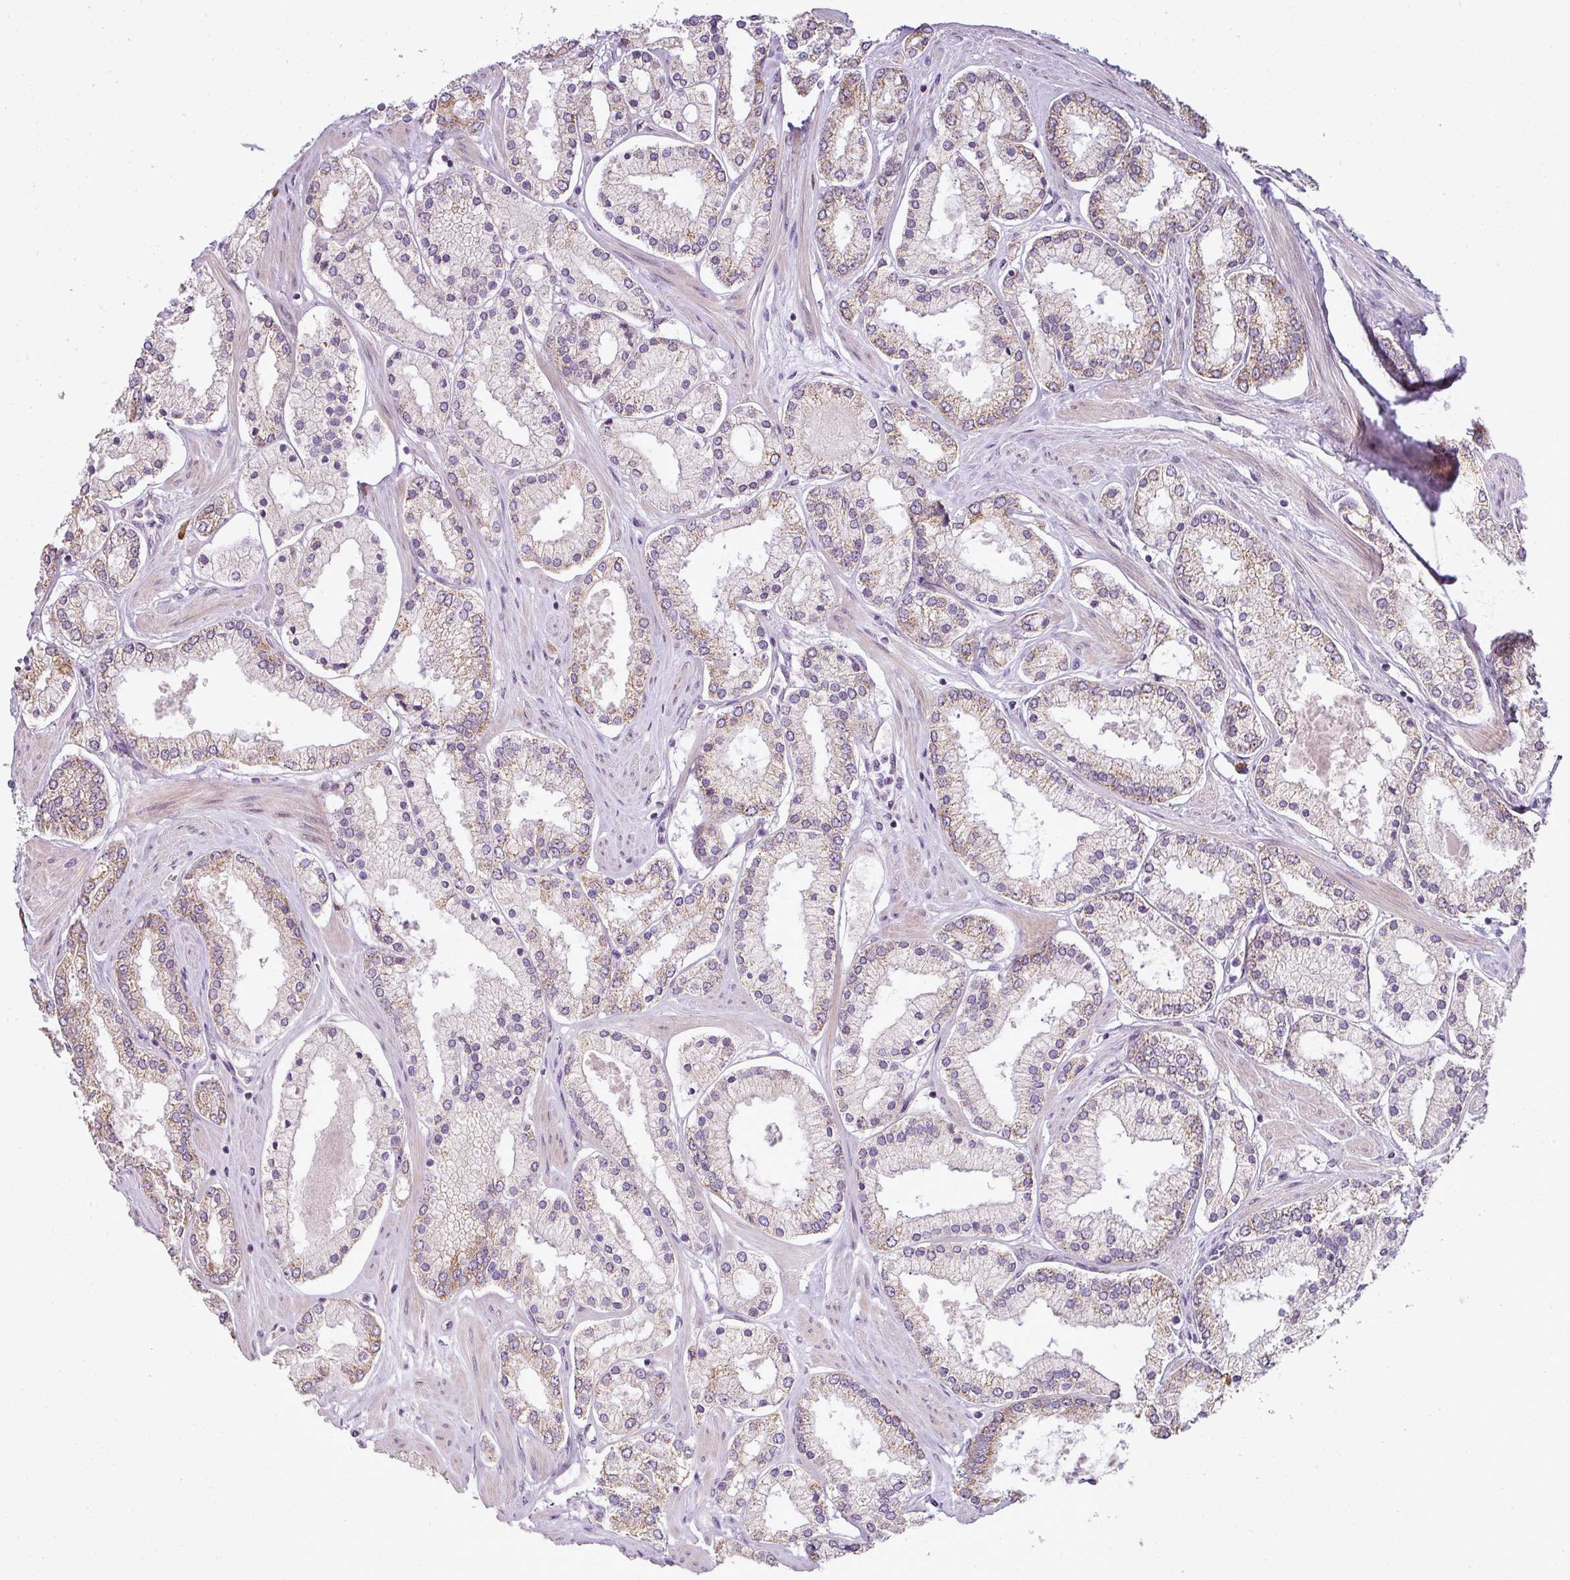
{"staining": {"intensity": "moderate", "quantity": "25%-75%", "location": "cytoplasmic/membranous"}, "tissue": "prostate cancer", "cell_type": "Tumor cells", "image_type": "cancer", "snomed": [{"axis": "morphology", "description": "Adenocarcinoma, Low grade"}, {"axis": "topography", "description": "Prostate"}], "caption": "Immunohistochemistry (IHC) micrograph of prostate cancer (adenocarcinoma (low-grade)) stained for a protein (brown), which displays medium levels of moderate cytoplasmic/membranous positivity in approximately 25%-75% of tumor cells.", "gene": "LY75", "patient": {"sex": "male", "age": 42}}